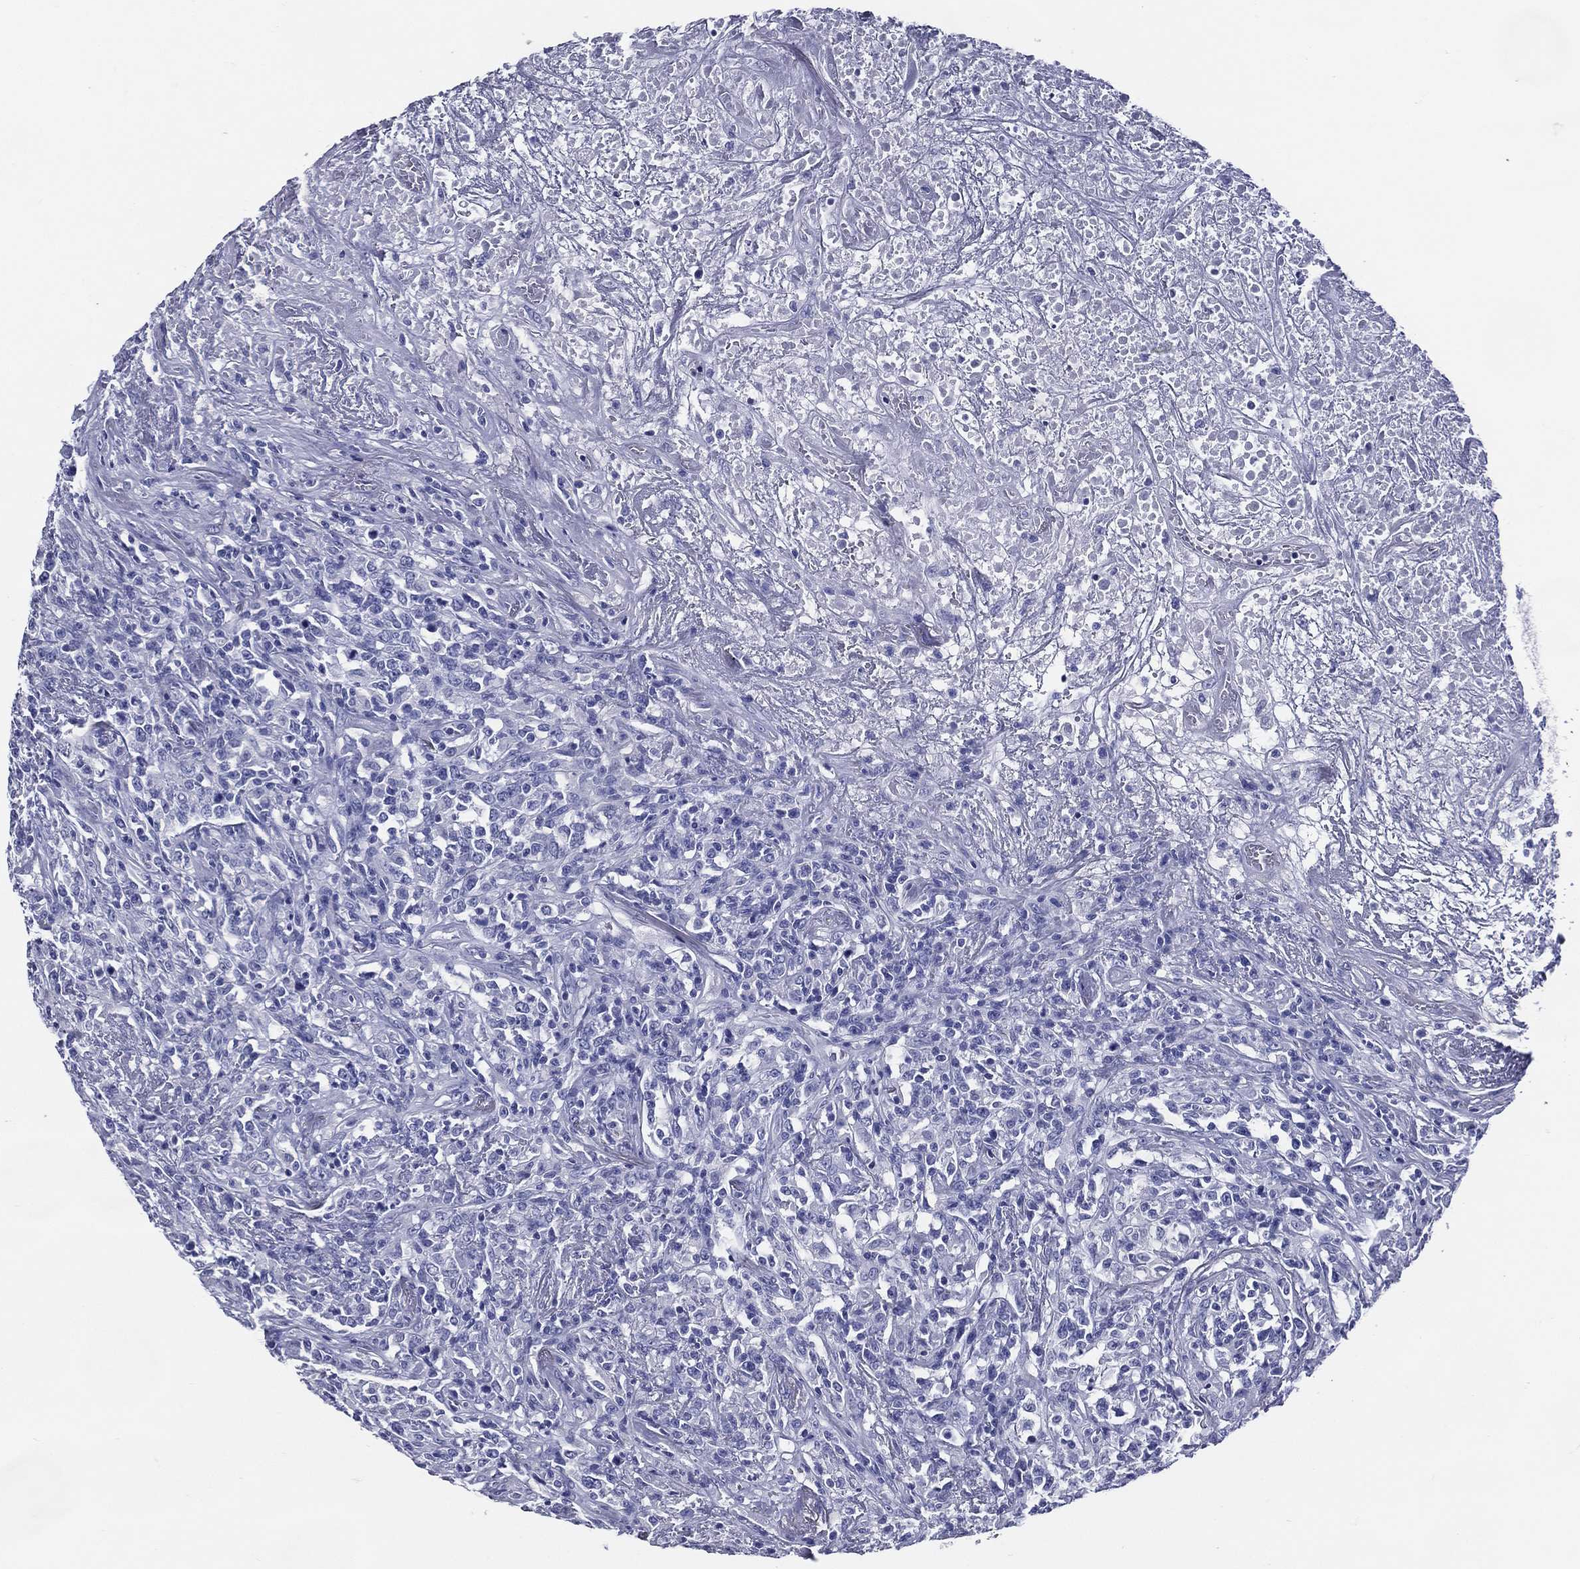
{"staining": {"intensity": "negative", "quantity": "none", "location": "none"}, "tissue": "lymphoma", "cell_type": "Tumor cells", "image_type": "cancer", "snomed": [{"axis": "morphology", "description": "Malignant lymphoma, non-Hodgkin's type, High grade"}, {"axis": "topography", "description": "Lung"}], "caption": "IHC of high-grade malignant lymphoma, non-Hodgkin's type demonstrates no staining in tumor cells. (Immunohistochemistry (ihc), brightfield microscopy, high magnification).", "gene": "ACE2", "patient": {"sex": "male", "age": 79}}